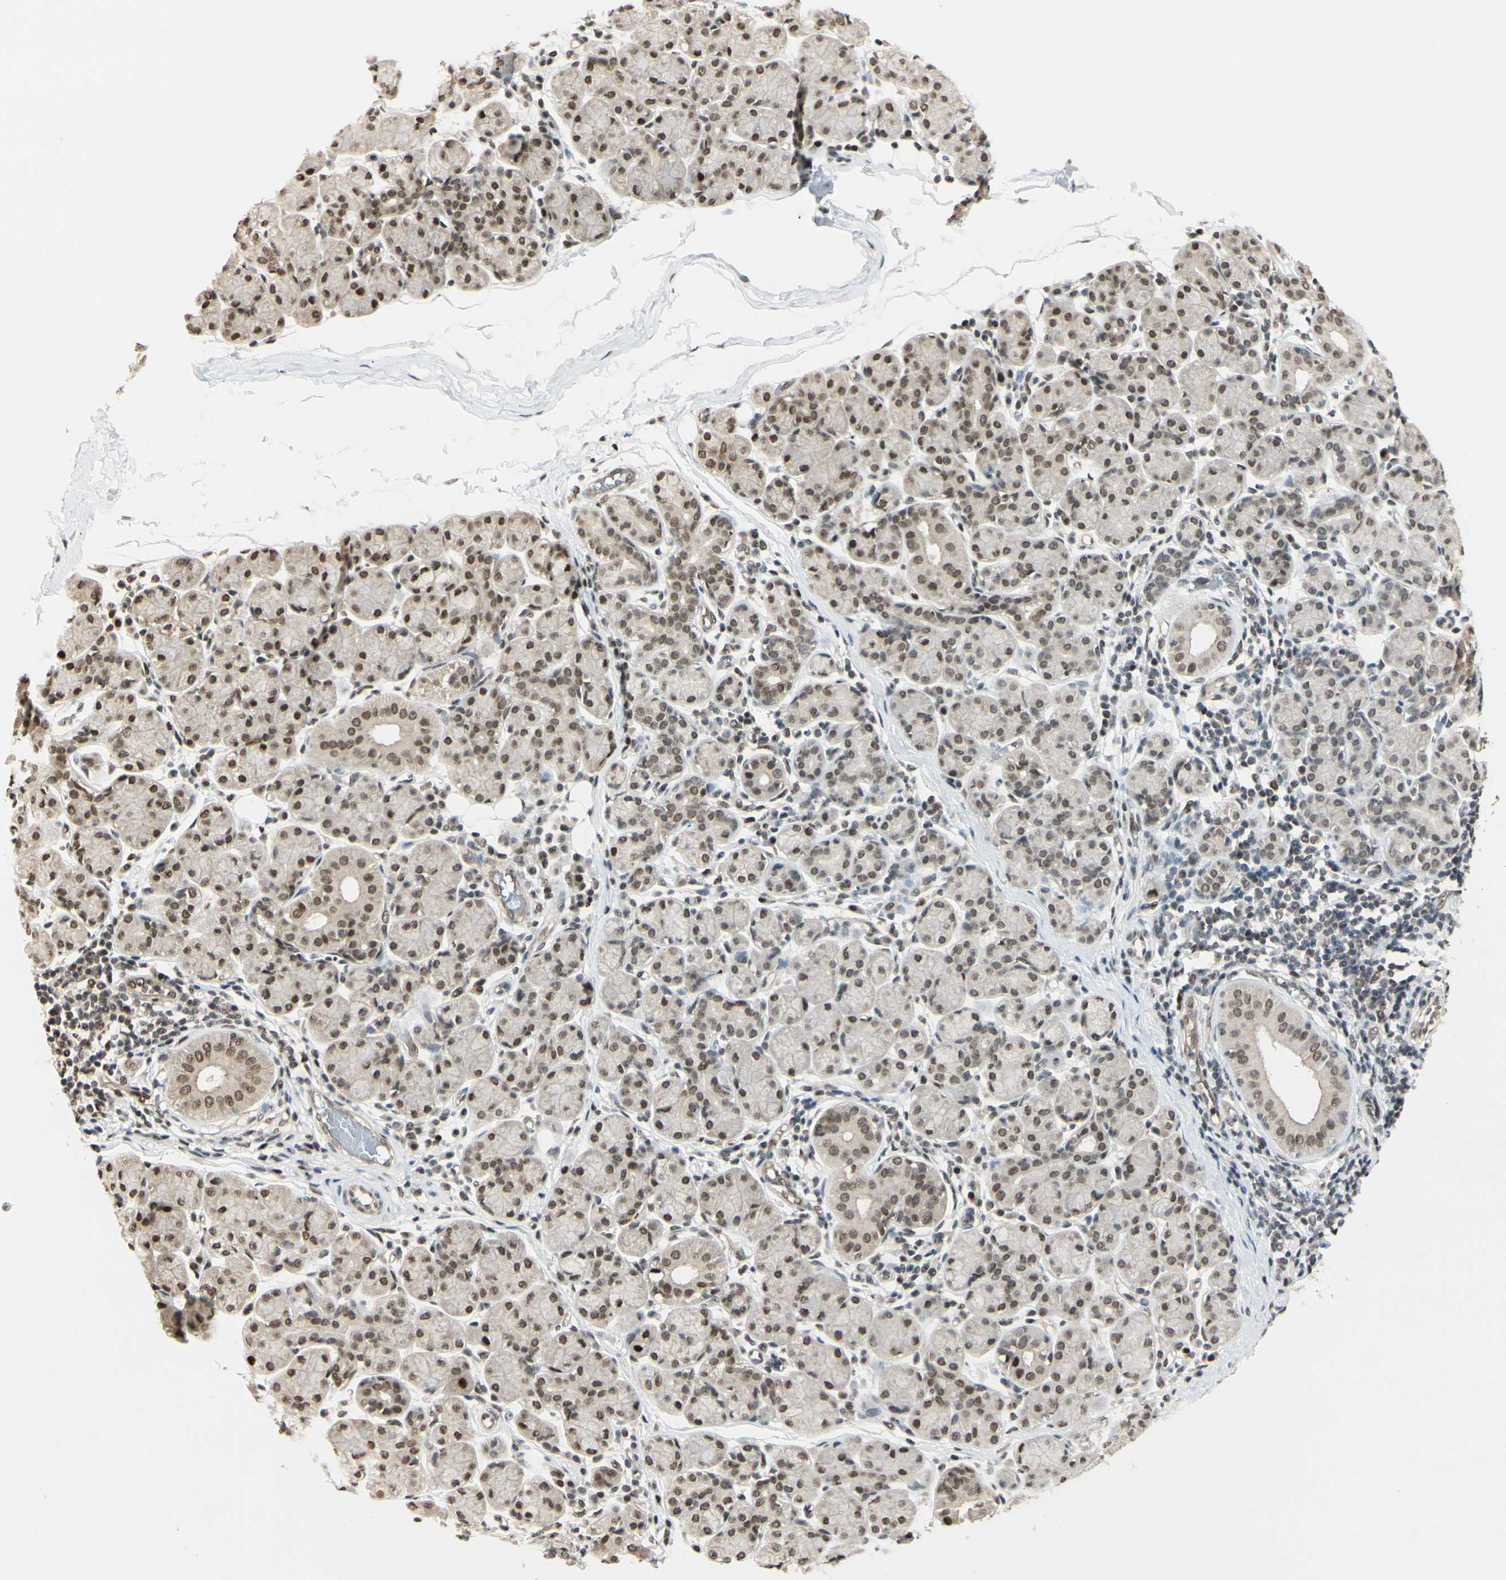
{"staining": {"intensity": "weak", "quantity": ">75%", "location": "nuclear"}, "tissue": "salivary gland", "cell_type": "Glandular cells", "image_type": "normal", "snomed": [{"axis": "morphology", "description": "Normal tissue, NOS"}, {"axis": "morphology", "description": "Inflammation, NOS"}, {"axis": "topography", "description": "Lymph node"}, {"axis": "topography", "description": "Salivary gland"}], "caption": "An IHC image of unremarkable tissue is shown. Protein staining in brown shows weak nuclear positivity in salivary gland within glandular cells.", "gene": "SUFU", "patient": {"sex": "male", "age": 3}}